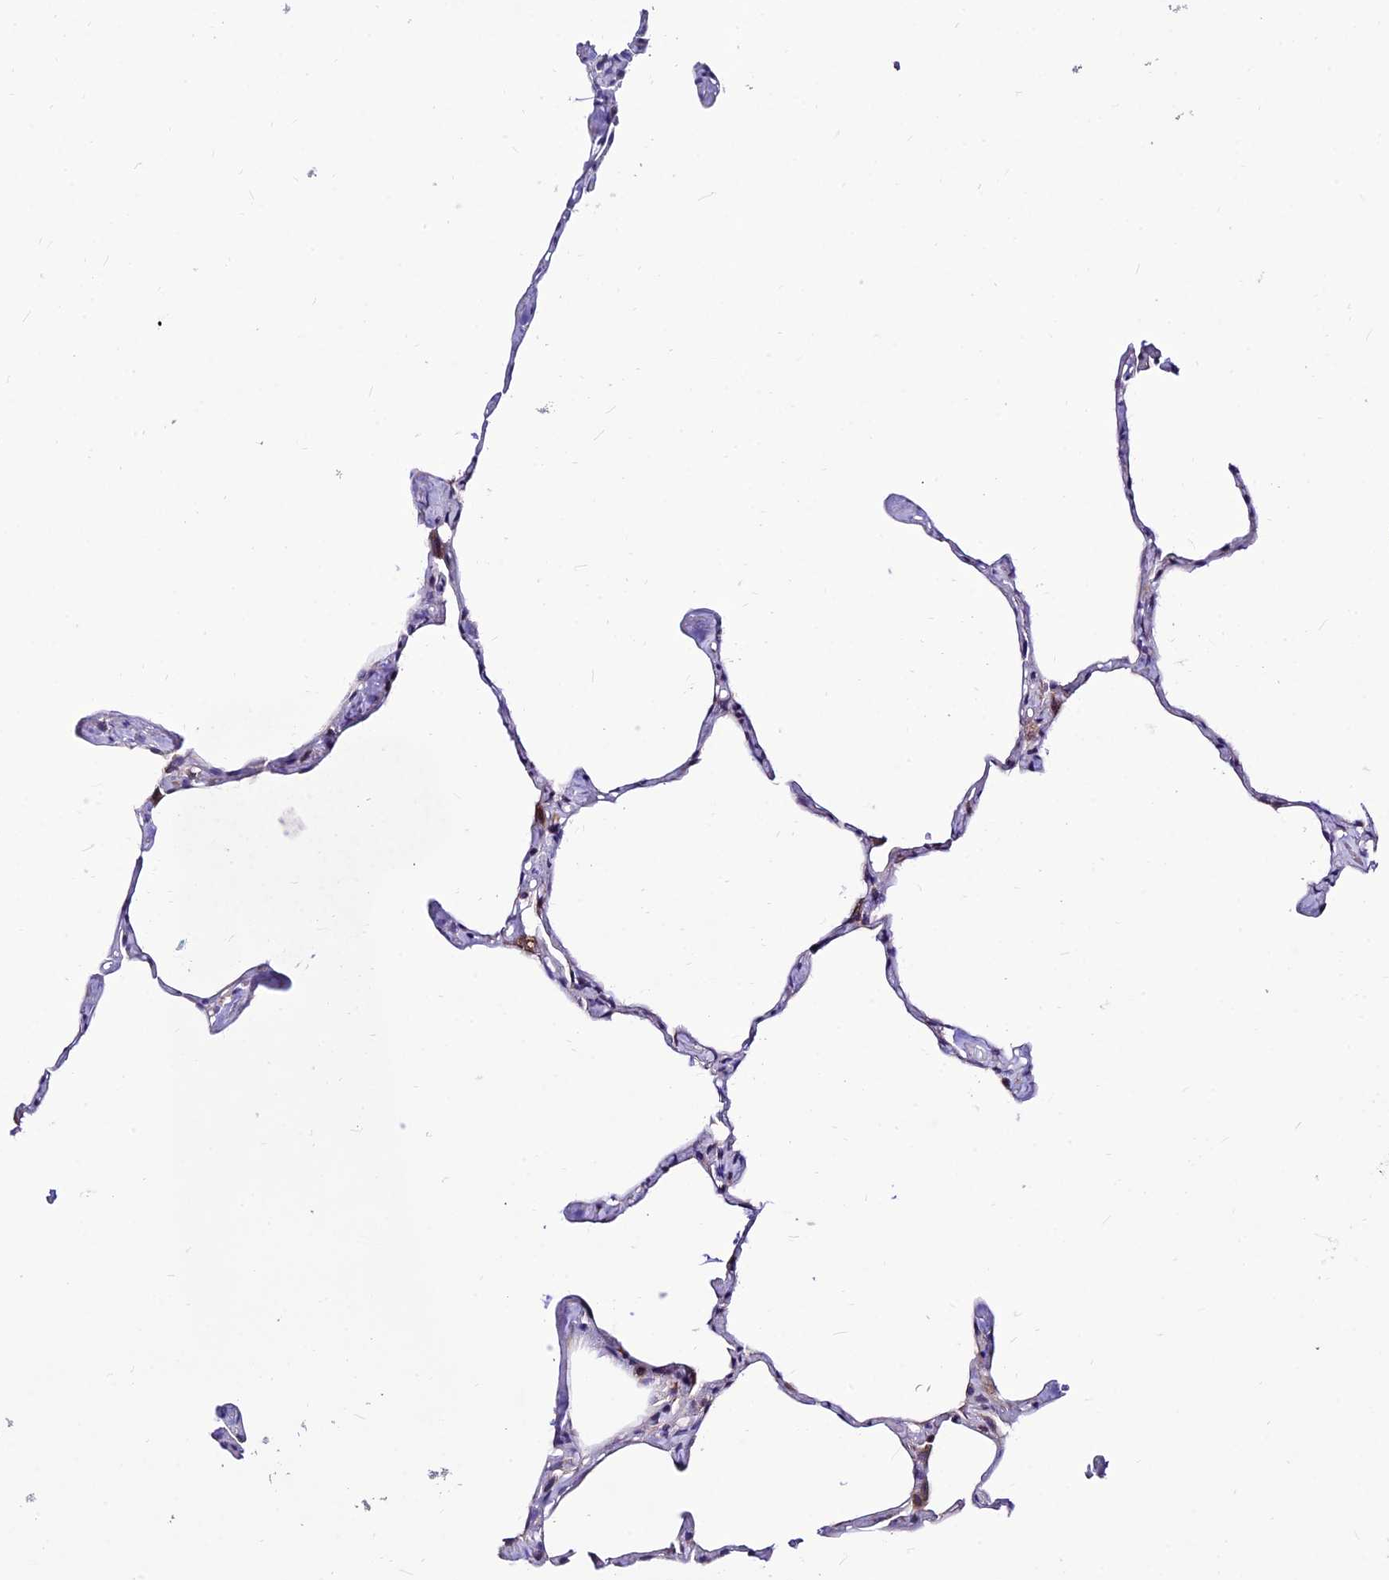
{"staining": {"intensity": "negative", "quantity": "none", "location": "none"}, "tissue": "lung", "cell_type": "Alveolar cells", "image_type": "normal", "snomed": [{"axis": "morphology", "description": "Normal tissue, NOS"}, {"axis": "topography", "description": "Lung"}], "caption": "Photomicrograph shows no protein staining in alveolar cells of benign lung.", "gene": "C6orf132", "patient": {"sex": "male", "age": 65}}